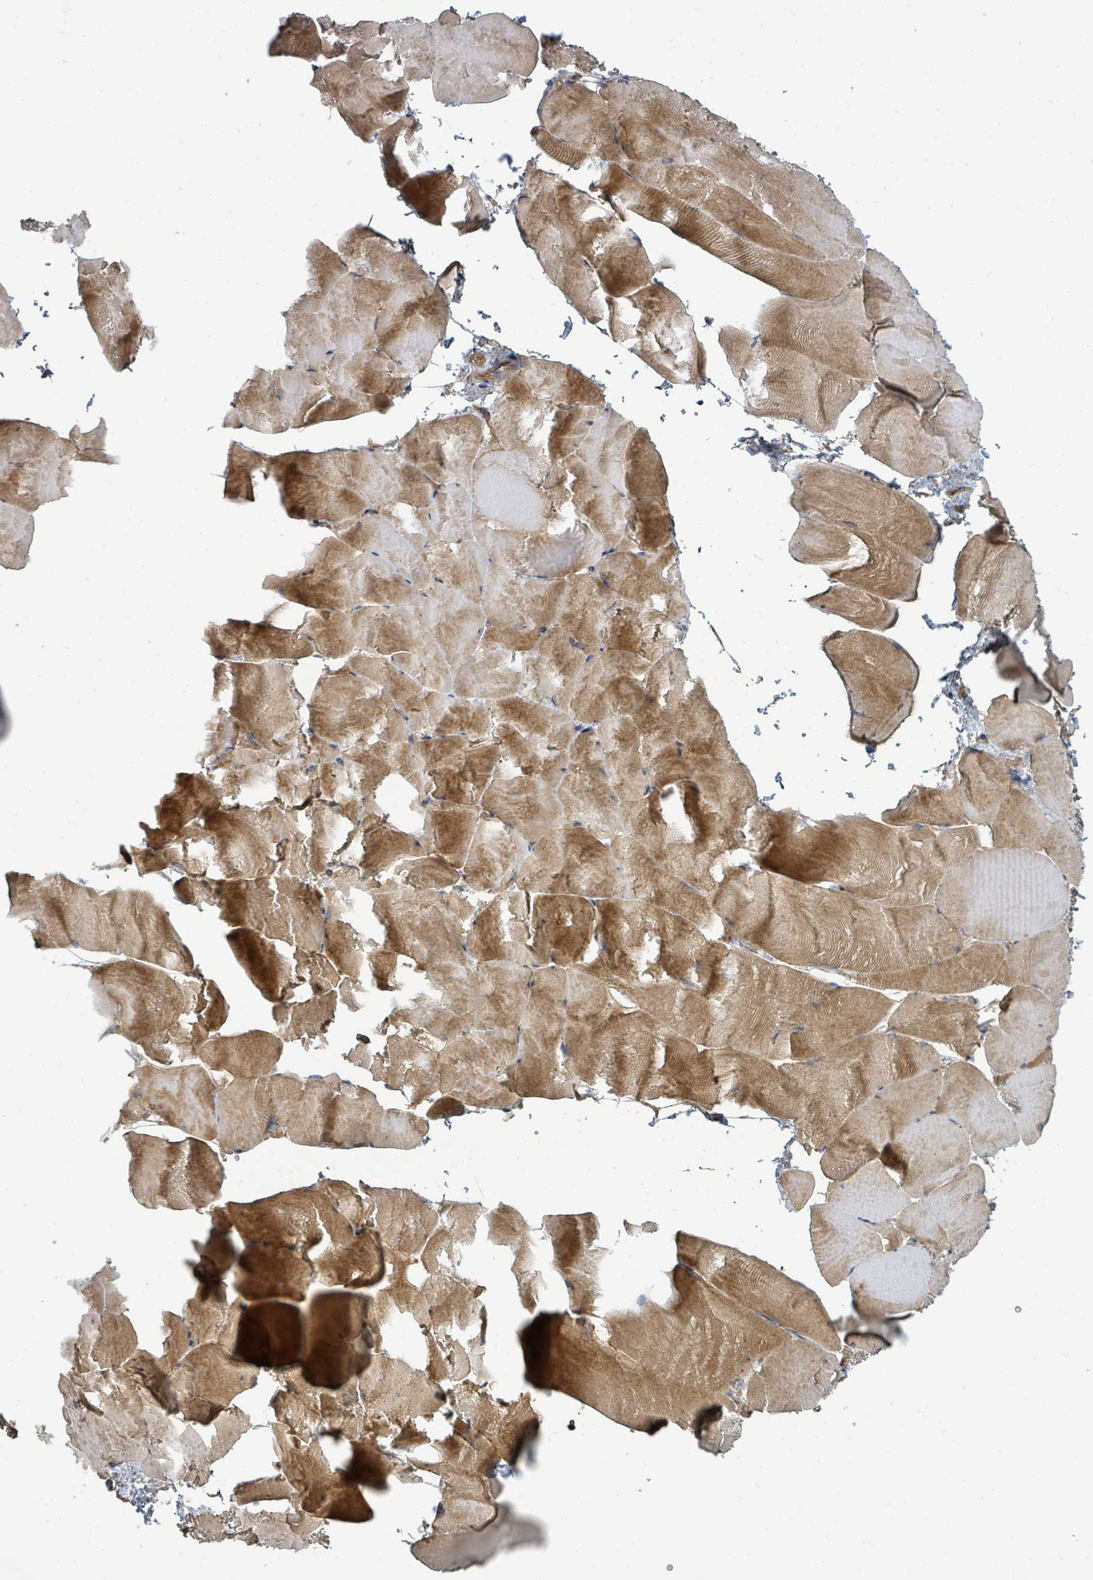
{"staining": {"intensity": "moderate", "quantity": "25%-75%", "location": "cytoplasmic/membranous"}, "tissue": "skeletal muscle", "cell_type": "Myocytes", "image_type": "normal", "snomed": [{"axis": "morphology", "description": "Normal tissue, NOS"}, {"axis": "topography", "description": "Skeletal muscle"}], "caption": "DAB immunohistochemical staining of normal human skeletal muscle reveals moderate cytoplasmic/membranous protein expression in approximately 25%-75% of myocytes.", "gene": "BOLA2B", "patient": {"sex": "female", "age": 64}}